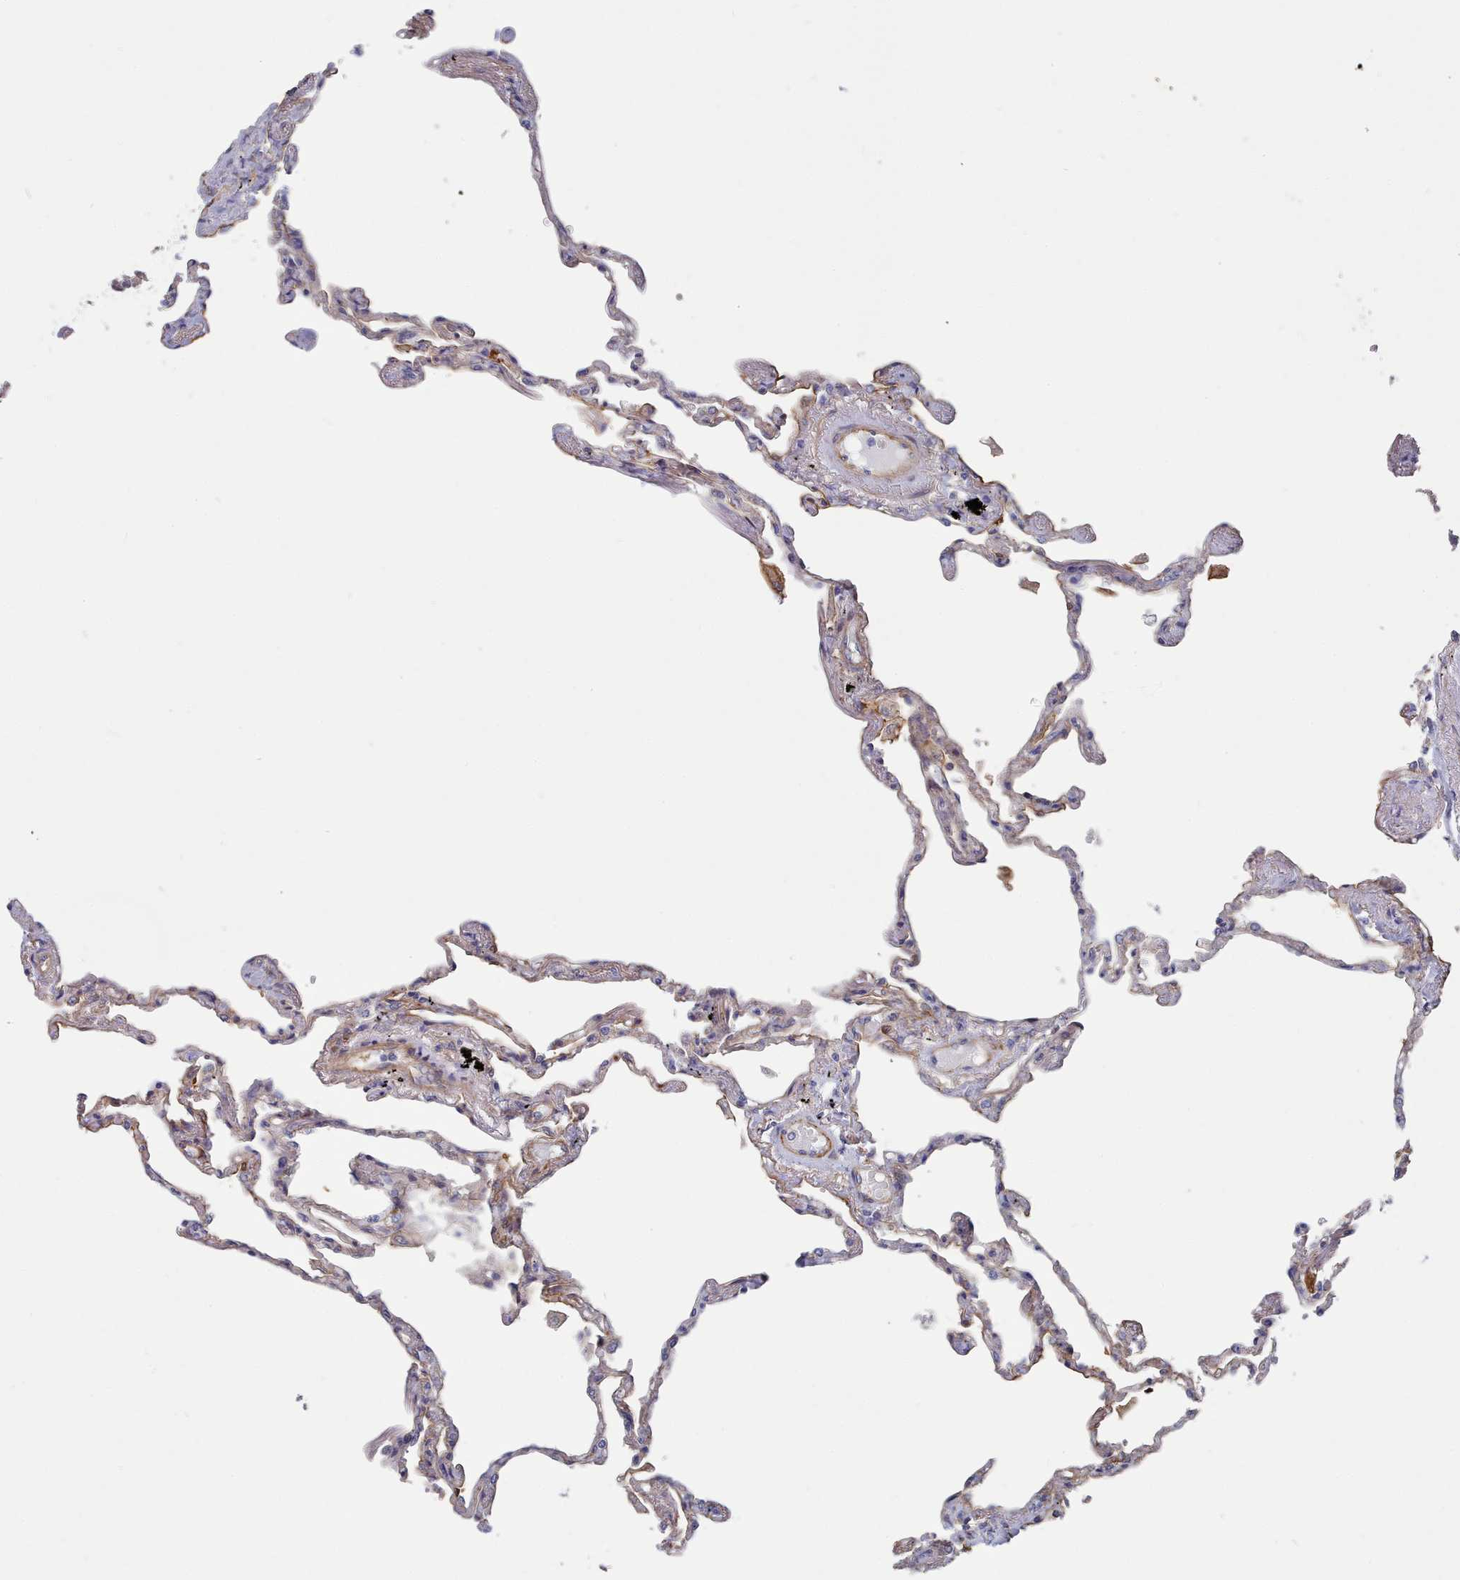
{"staining": {"intensity": "negative", "quantity": "none", "location": "none"}, "tissue": "lung", "cell_type": "Alveolar cells", "image_type": "normal", "snomed": [{"axis": "morphology", "description": "Normal tissue, NOS"}, {"axis": "topography", "description": "Lung"}], "caption": "IHC micrograph of normal lung stained for a protein (brown), which shows no expression in alveolar cells.", "gene": "G6PC1", "patient": {"sex": "female", "age": 67}}